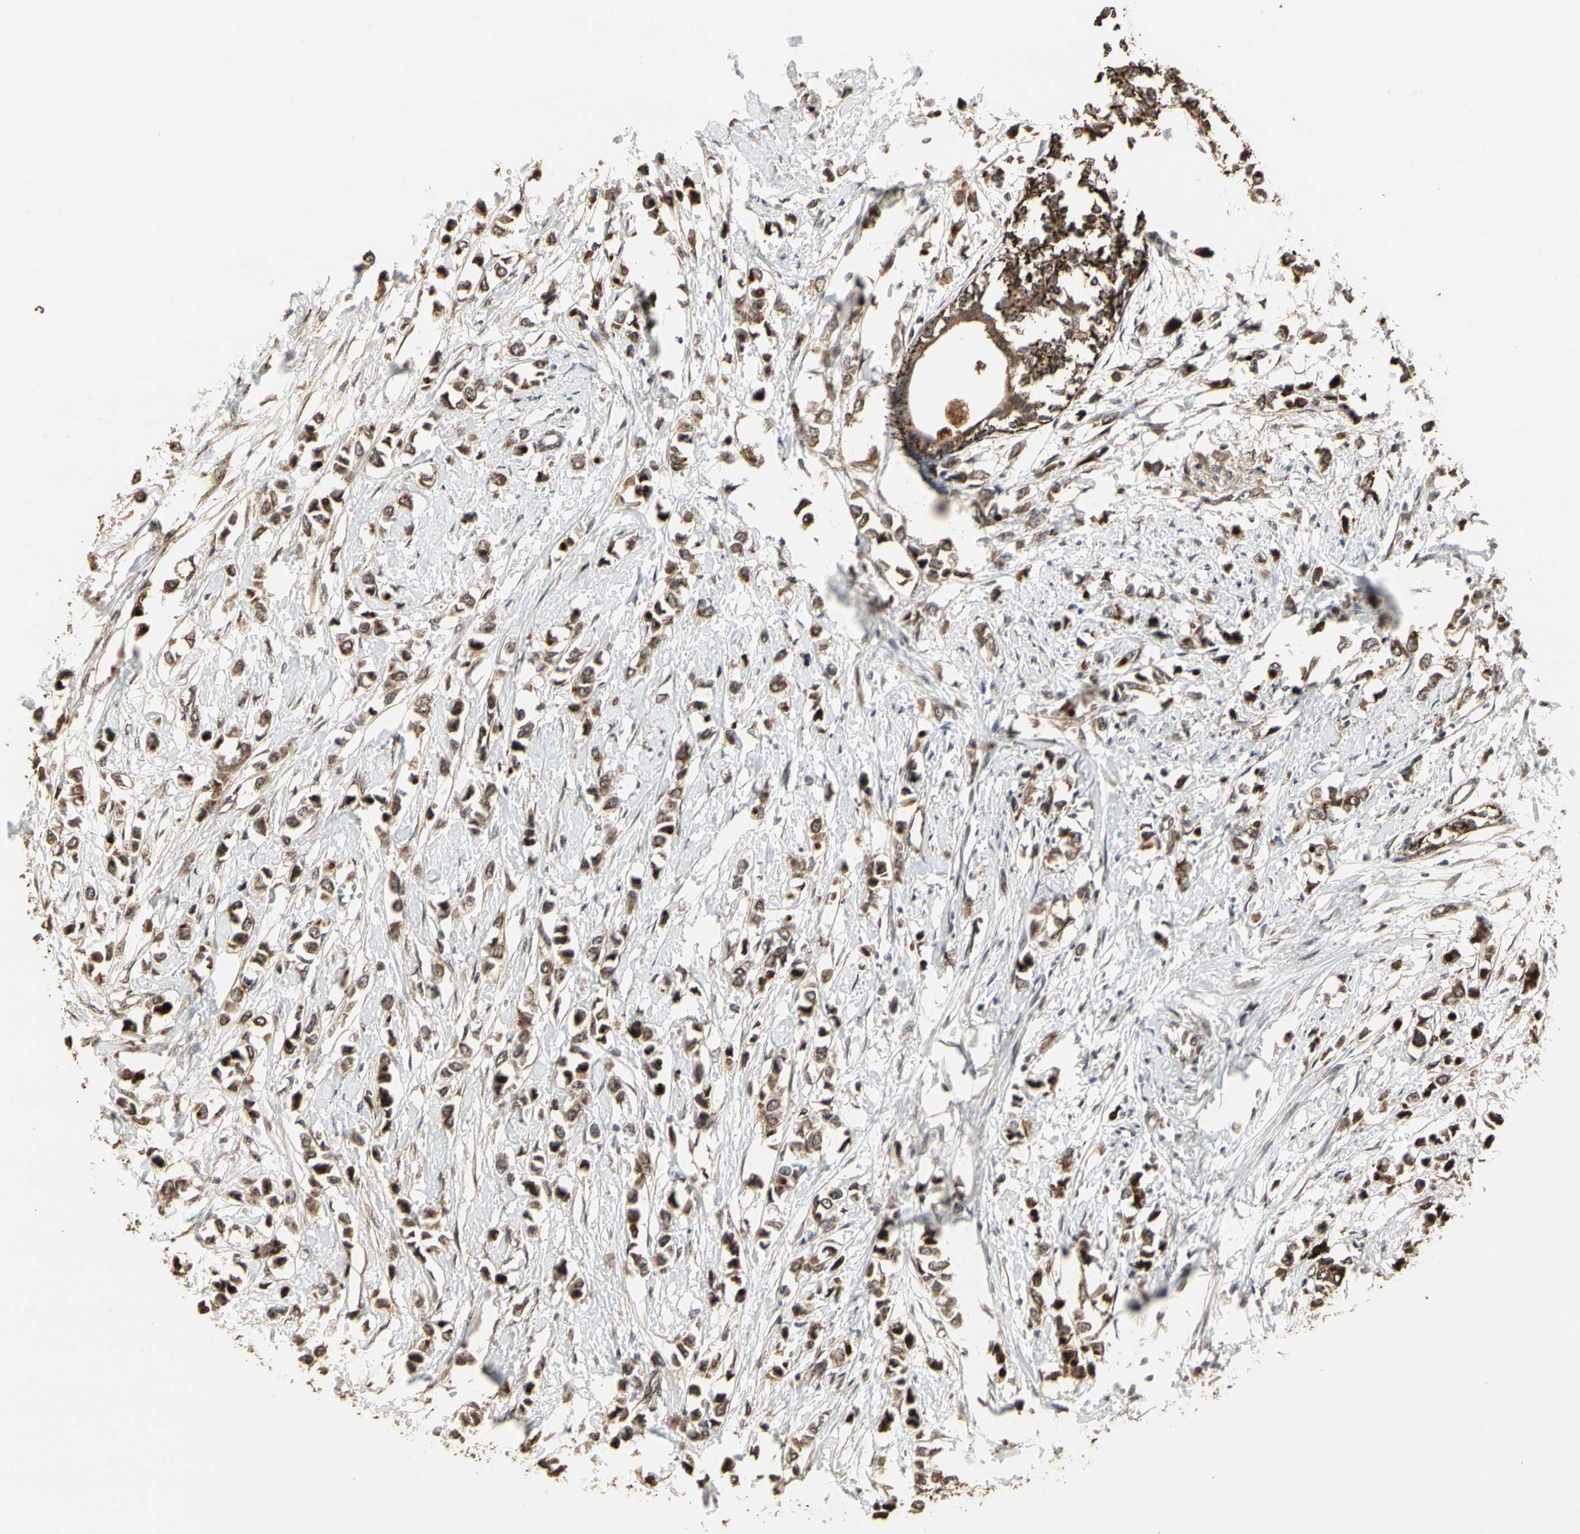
{"staining": {"intensity": "strong", "quantity": ">75%", "location": "cytoplasmic/membranous"}, "tissue": "breast cancer", "cell_type": "Tumor cells", "image_type": "cancer", "snomed": [{"axis": "morphology", "description": "Lobular carcinoma"}, {"axis": "topography", "description": "Breast"}], "caption": "Tumor cells demonstrate strong cytoplasmic/membranous staining in approximately >75% of cells in breast cancer.", "gene": "TAOK1", "patient": {"sex": "female", "age": 51}}